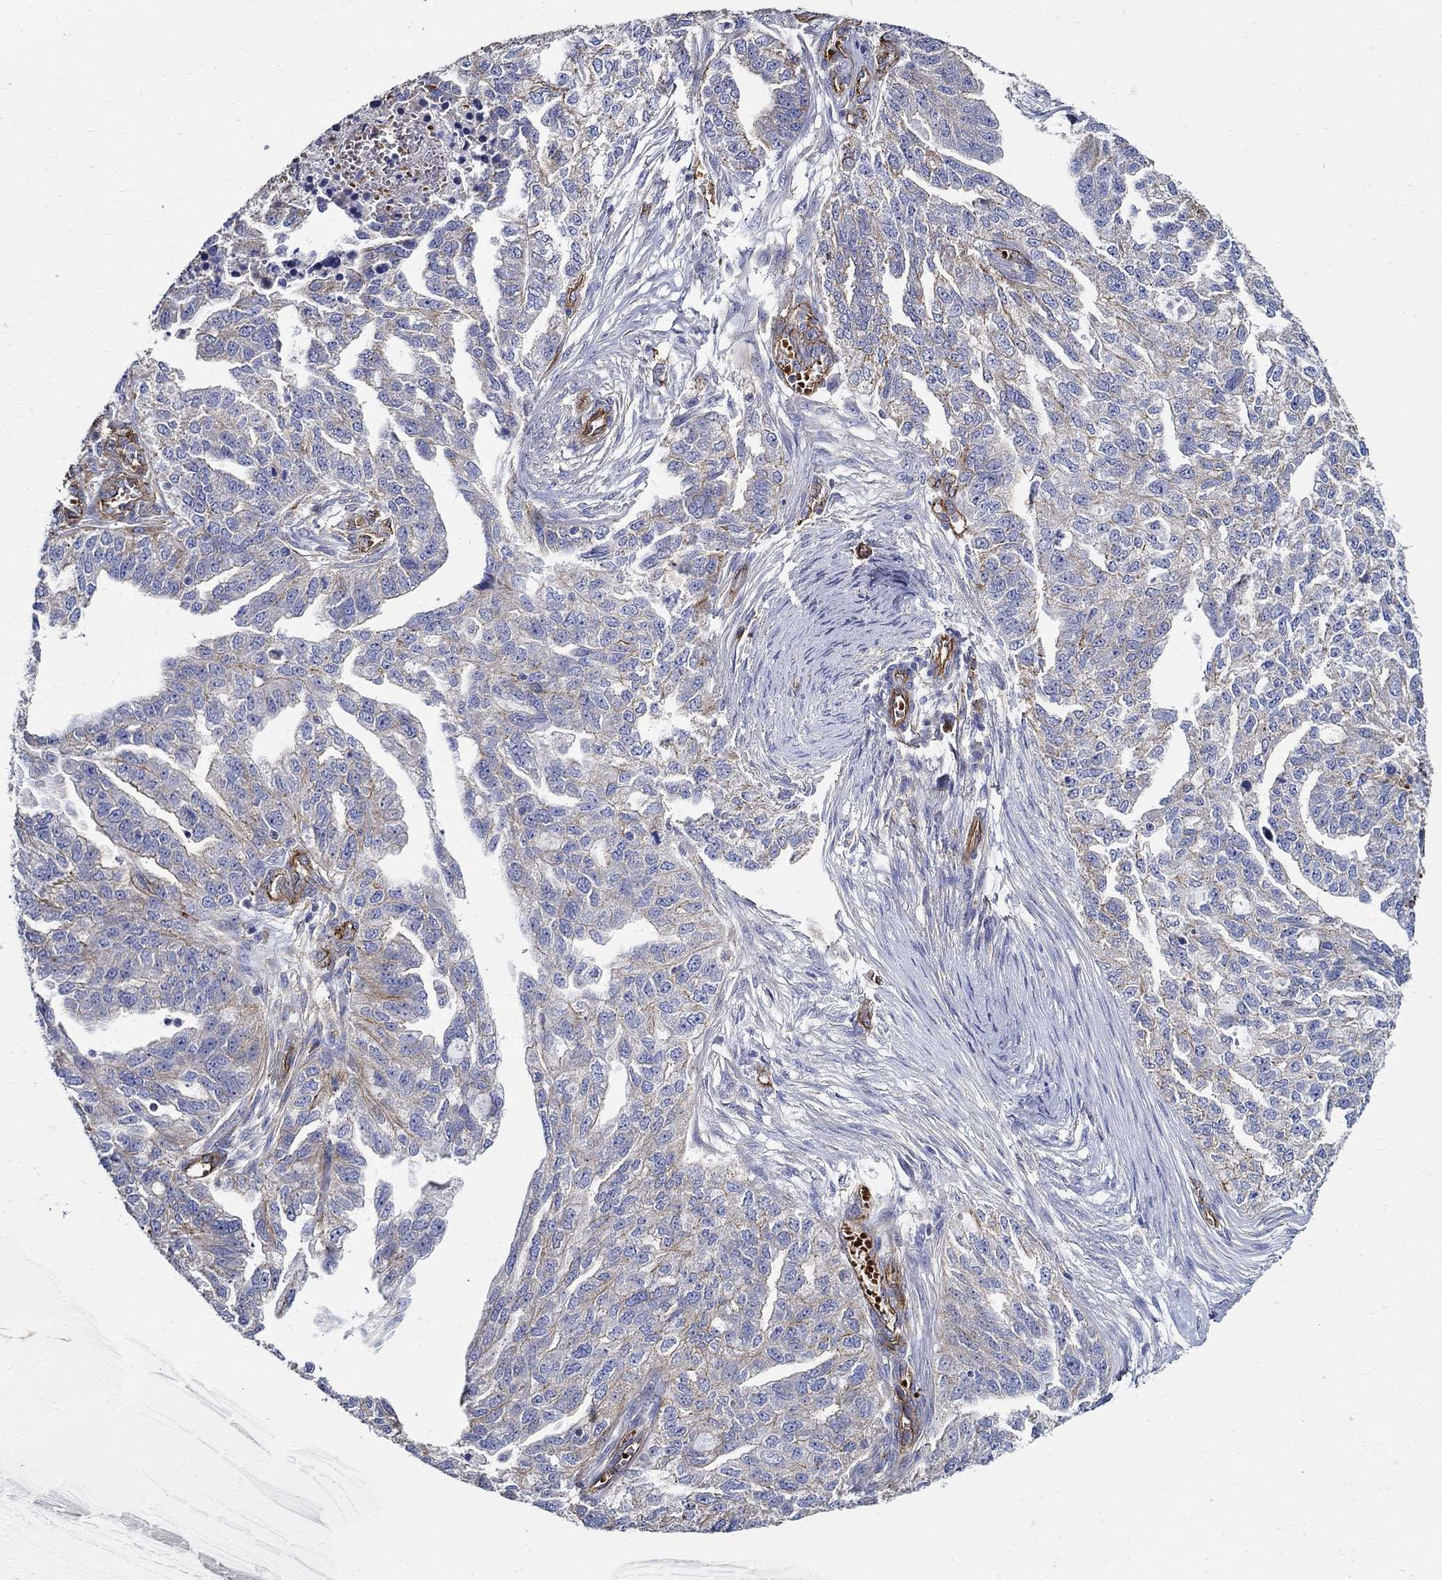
{"staining": {"intensity": "negative", "quantity": "none", "location": "none"}, "tissue": "ovarian cancer", "cell_type": "Tumor cells", "image_type": "cancer", "snomed": [{"axis": "morphology", "description": "Cystadenocarcinoma, serous, NOS"}, {"axis": "topography", "description": "Ovary"}], "caption": "Ovarian cancer (serous cystadenocarcinoma) was stained to show a protein in brown. There is no significant expression in tumor cells. (Brightfield microscopy of DAB (3,3'-diaminobenzidine) immunohistochemistry (IHC) at high magnification).", "gene": "APBB3", "patient": {"sex": "female", "age": 51}}